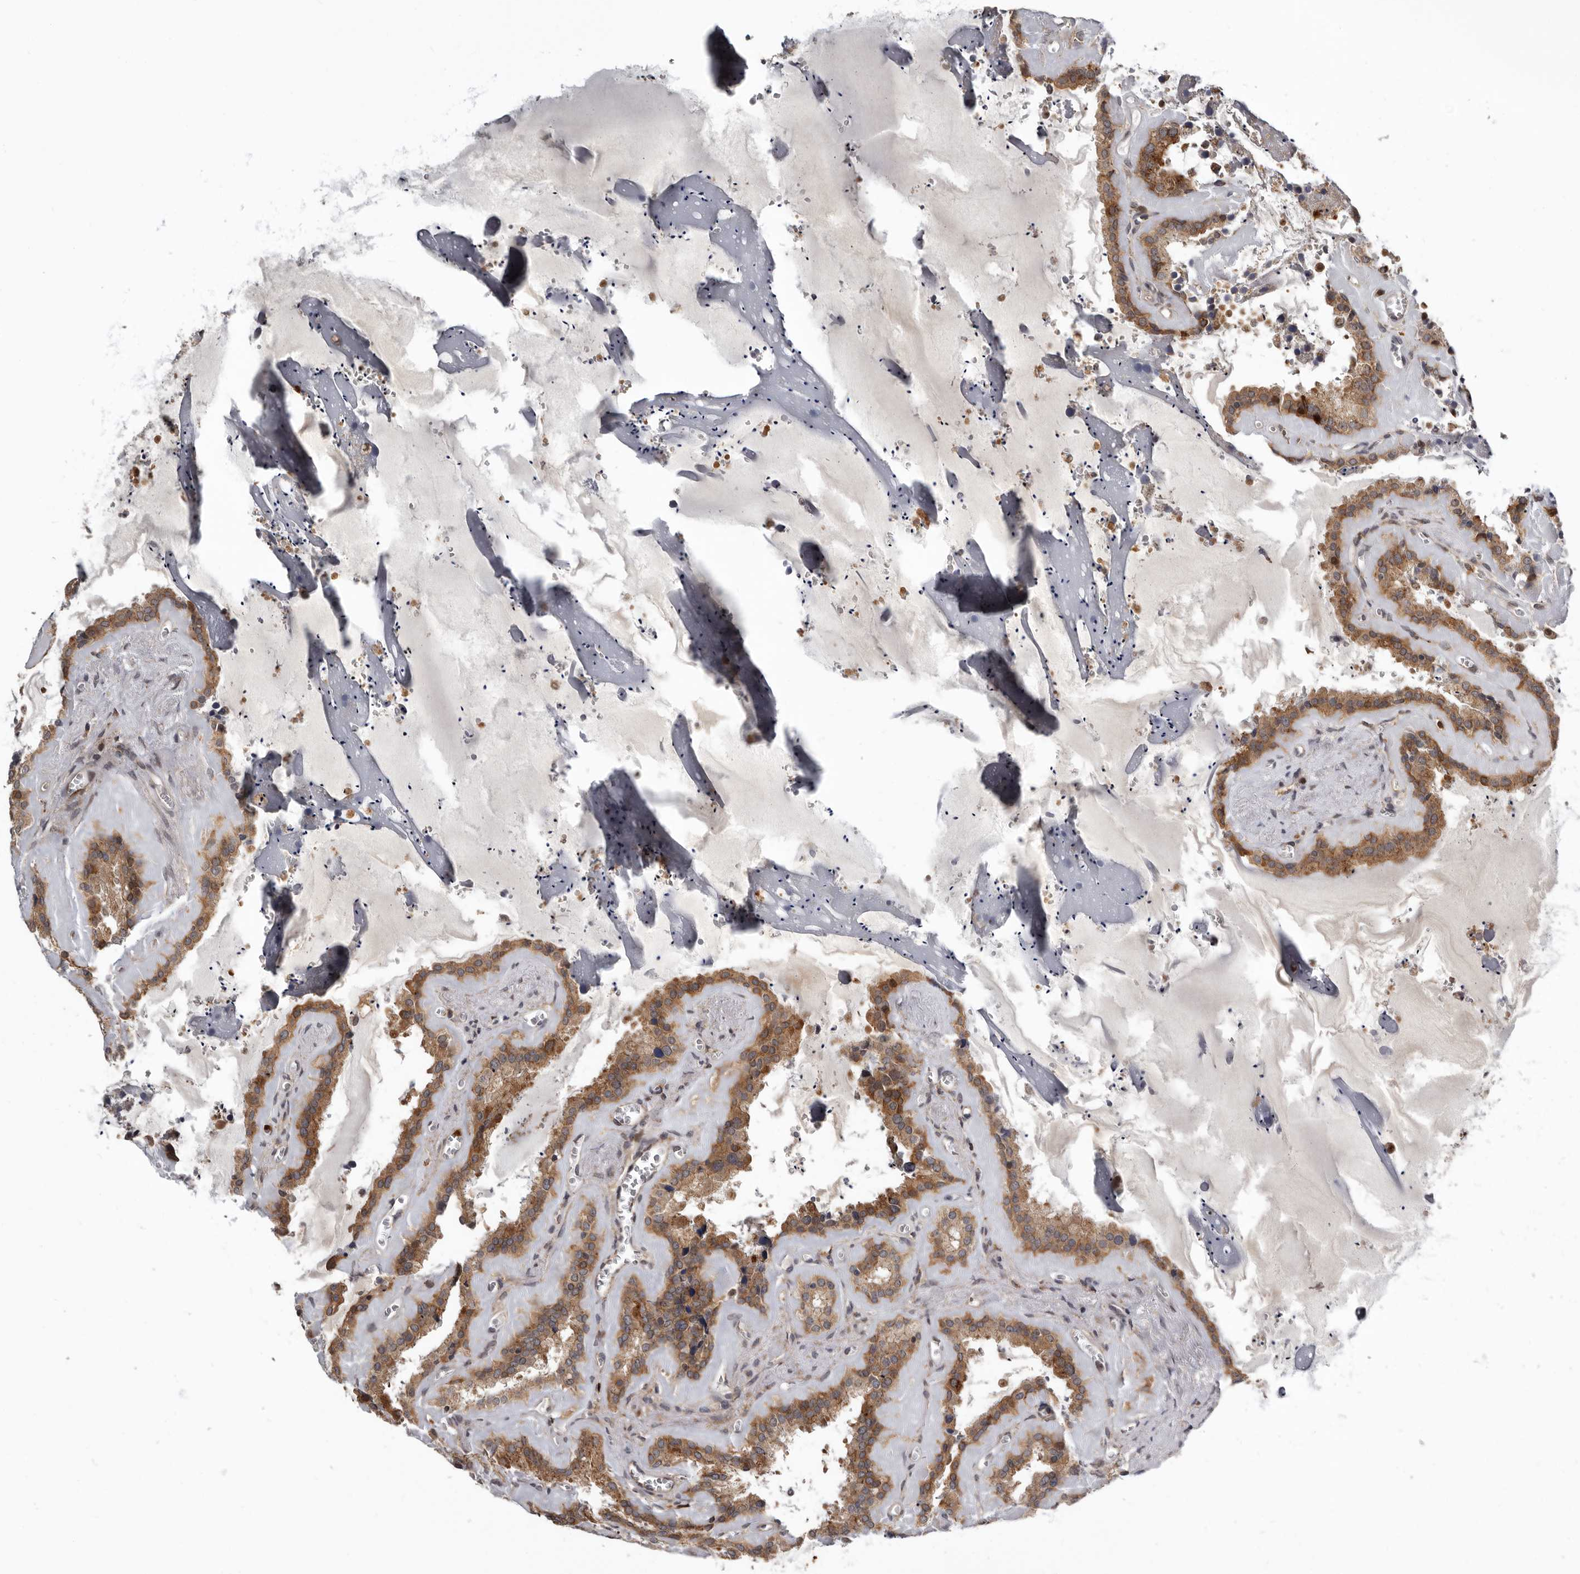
{"staining": {"intensity": "moderate", "quantity": ">75%", "location": "cytoplasmic/membranous"}, "tissue": "seminal vesicle", "cell_type": "Glandular cells", "image_type": "normal", "snomed": [{"axis": "morphology", "description": "Normal tissue, NOS"}, {"axis": "topography", "description": "Prostate"}, {"axis": "topography", "description": "Seminal veicle"}], "caption": "Immunohistochemistry (IHC) staining of unremarkable seminal vesicle, which shows medium levels of moderate cytoplasmic/membranous expression in about >75% of glandular cells indicating moderate cytoplasmic/membranous protein expression. The staining was performed using DAB (3,3'-diaminobenzidine) (brown) for protein detection and nuclei were counterstained in hematoxylin (blue).", "gene": "FGFR4", "patient": {"sex": "male", "age": 59}}